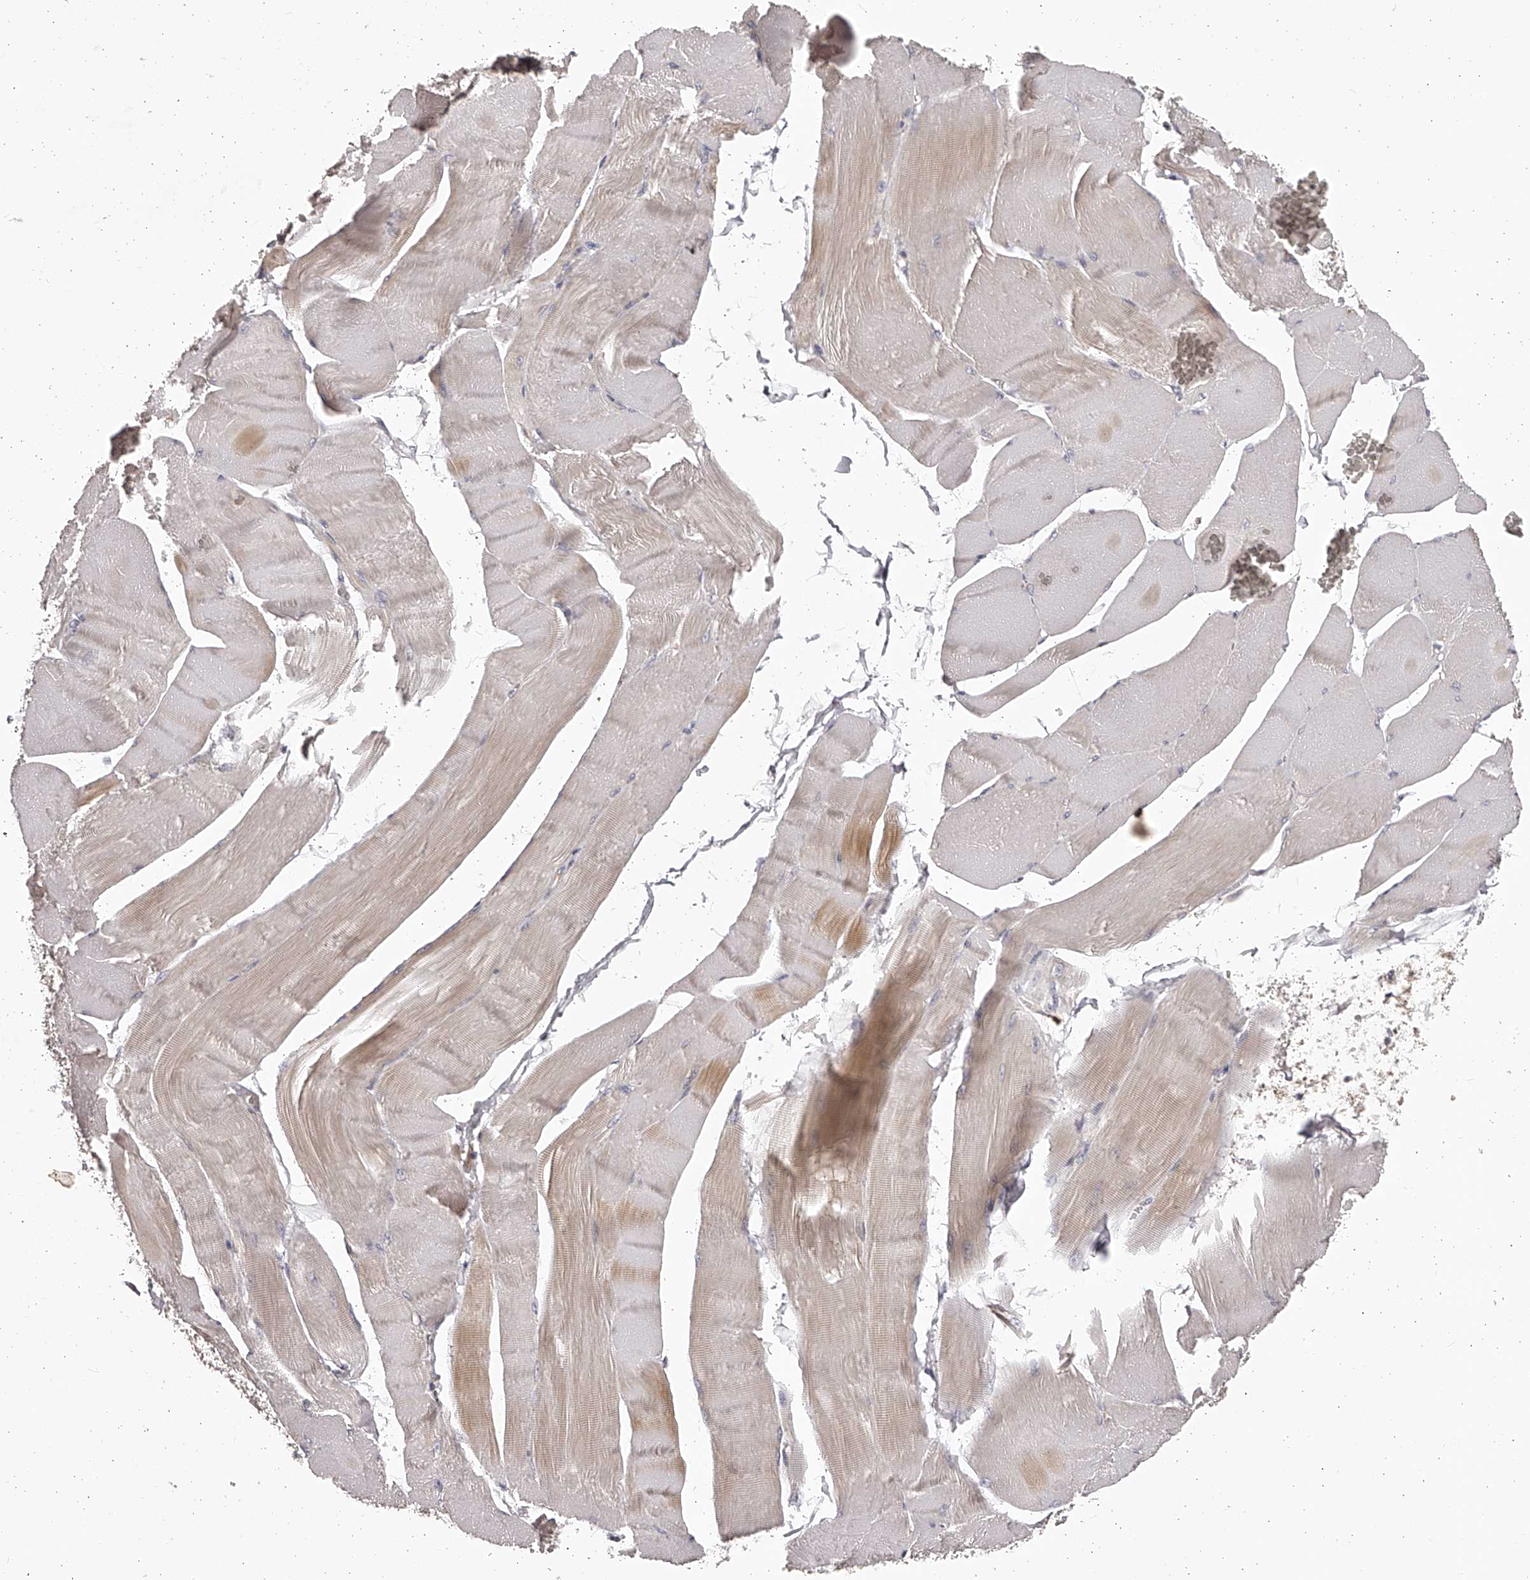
{"staining": {"intensity": "moderate", "quantity": "<25%", "location": "cytoplasmic/membranous"}, "tissue": "skeletal muscle", "cell_type": "Myocytes", "image_type": "normal", "snomed": [{"axis": "morphology", "description": "Normal tissue, NOS"}, {"axis": "morphology", "description": "Basal cell carcinoma"}, {"axis": "topography", "description": "Skeletal muscle"}], "caption": "Immunohistochemistry (IHC) photomicrograph of unremarkable human skeletal muscle stained for a protein (brown), which shows low levels of moderate cytoplasmic/membranous expression in about <25% of myocytes.", "gene": "TNN", "patient": {"sex": "female", "age": 64}}